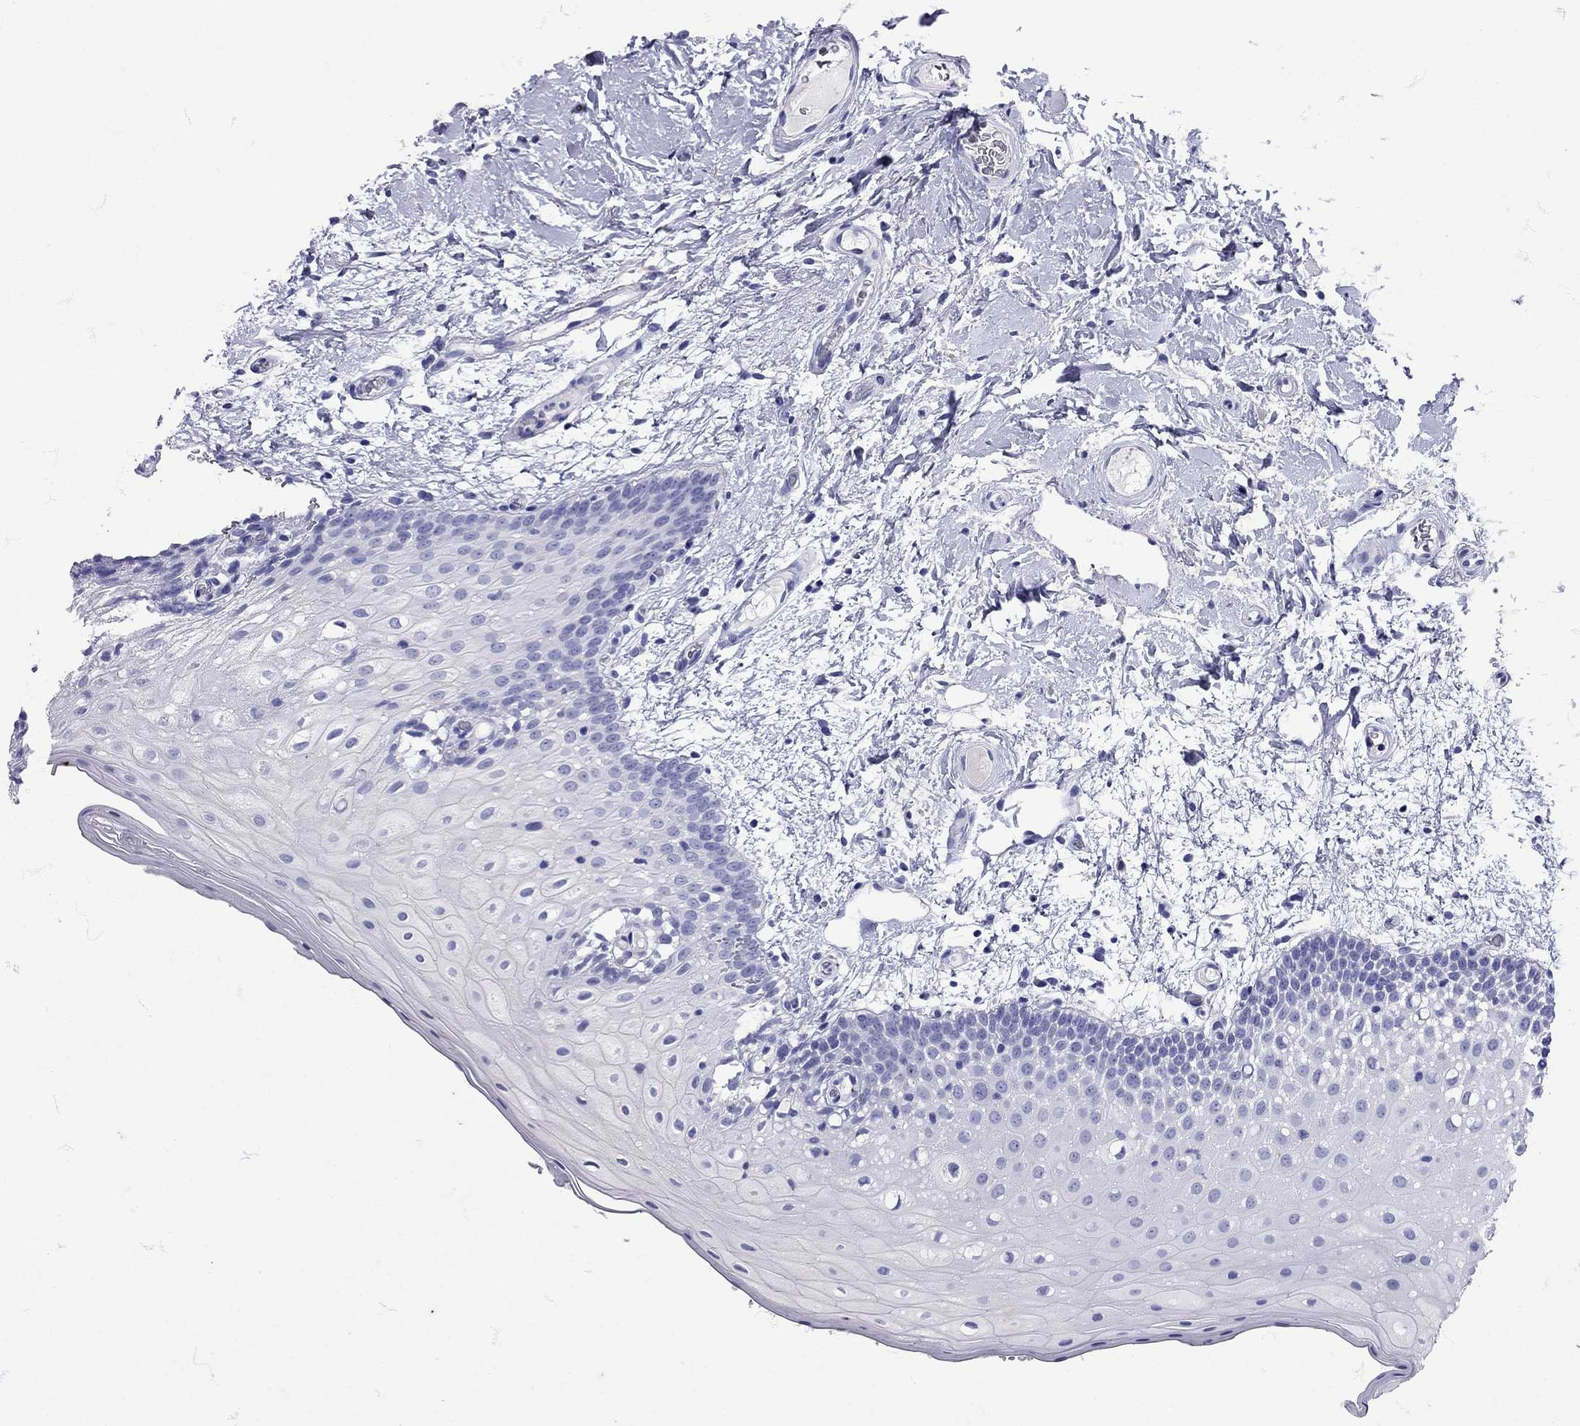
{"staining": {"intensity": "negative", "quantity": "none", "location": "none"}, "tissue": "oral mucosa", "cell_type": "Squamous epithelial cells", "image_type": "normal", "snomed": [{"axis": "morphology", "description": "Normal tissue, NOS"}, {"axis": "morphology", "description": "Squamous cell carcinoma, NOS"}, {"axis": "topography", "description": "Oral tissue"}, {"axis": "topography", "description": "Head-Neck"}], "caption": "Immunohistochemistry of unremarkable human oral mucosa demonstrates no staining in squamous epithelial cells.", "gene": "AVP", "patient": {"sex": "male", "age": 69}}